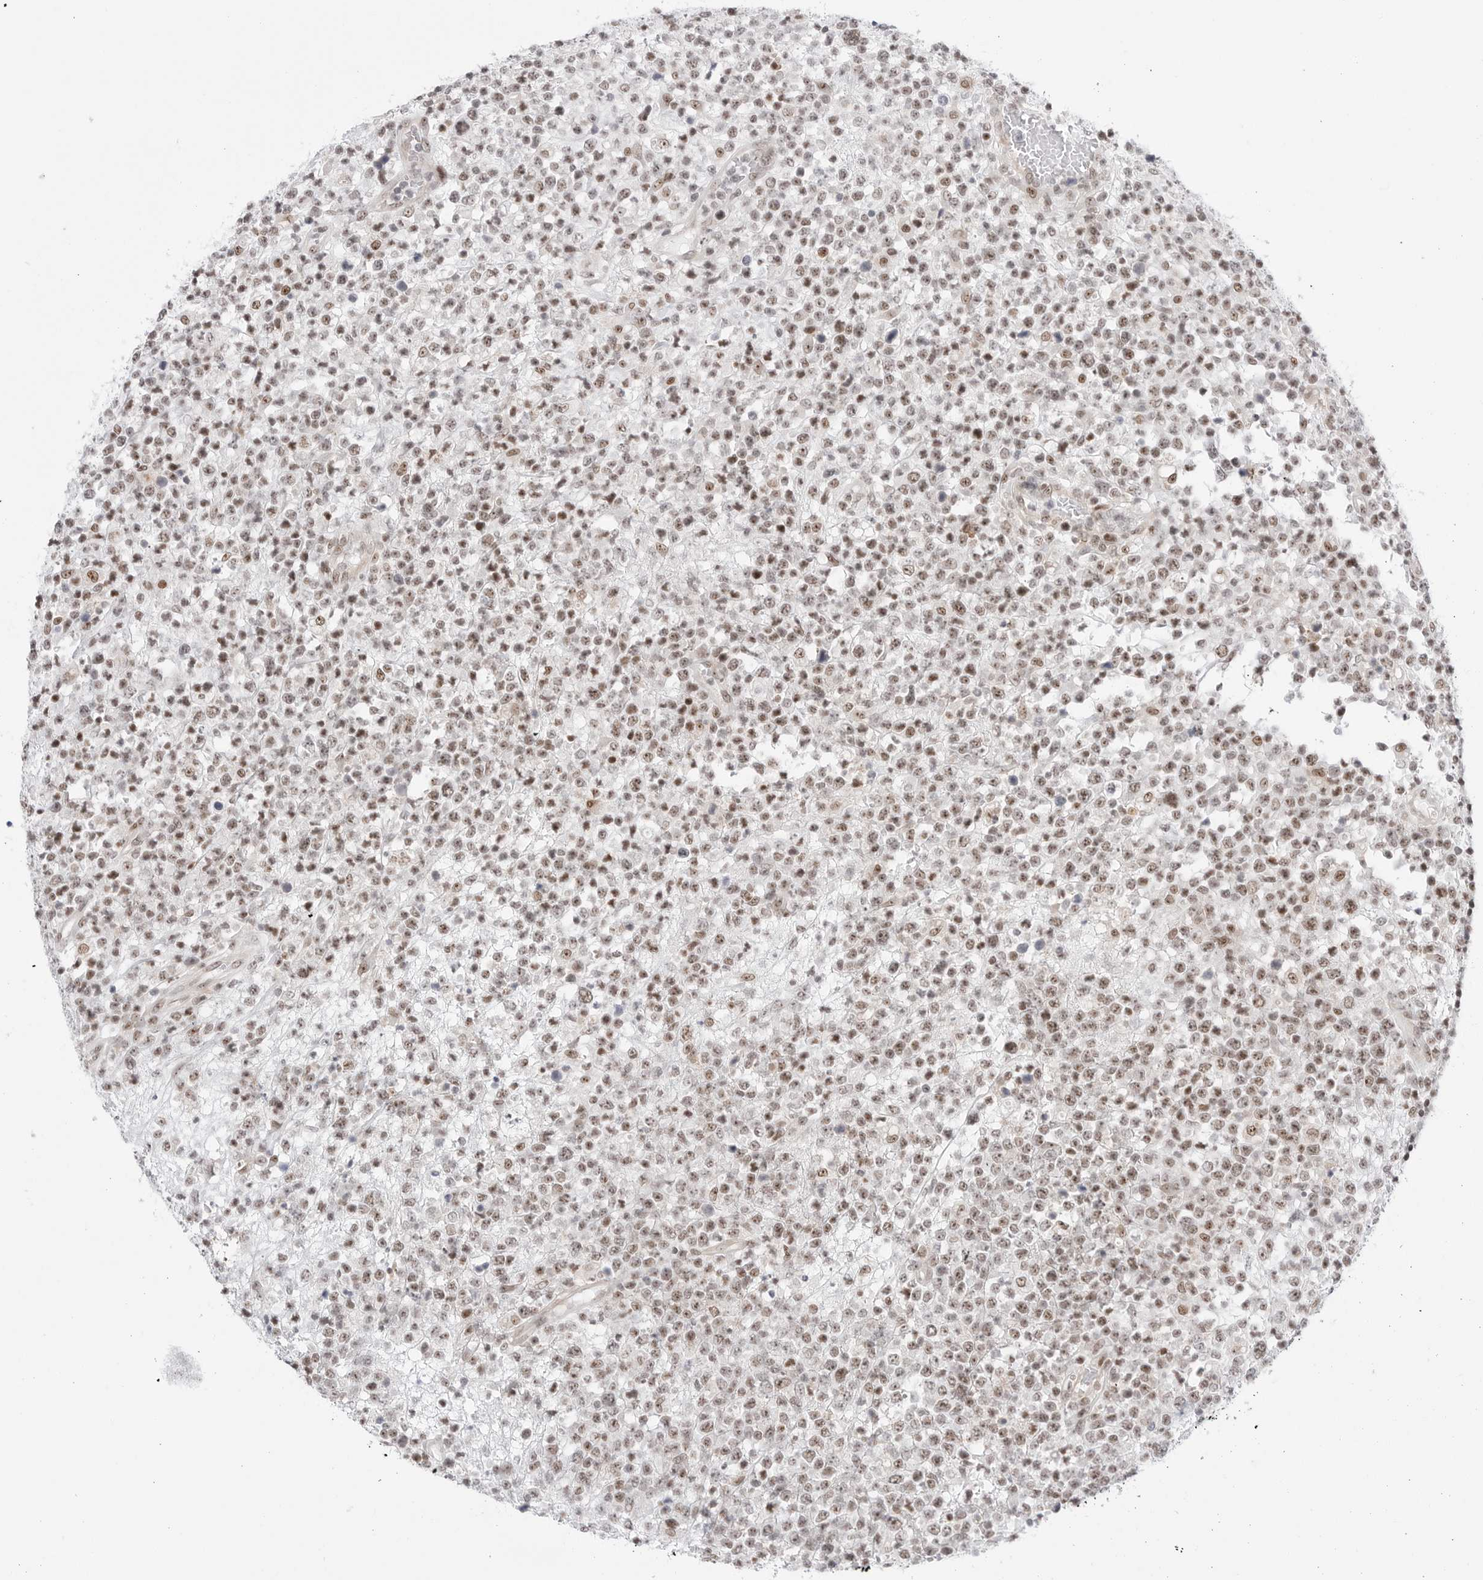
{"staining": {"intensity": "moderate", "quantity": ">75%", "location": "nuclear"}, "tissue": "lymphoma", "cell_type": "Tumor cells", "image_type": "cancer", "snomed": [{"axis": "morphology", "description": "Malignant lymphoma, non-Hodgkin's type, High grade"}, {"axis": "topography", "description": "Colon"}], "caption": "Immunohistochemical staining of human malignant lymphoma, non-Hodgkin's type (high-grade) reveals medium levels of moderate nuclear positivity in about >75% of tumor cells. The protein of interest is stained brown, and the nuclei are stained in blue (DAB IHC with brightfield microscopy, high magnification).", "gene": "C1orf162", "patient": {"sex": "female", "age": 53}}